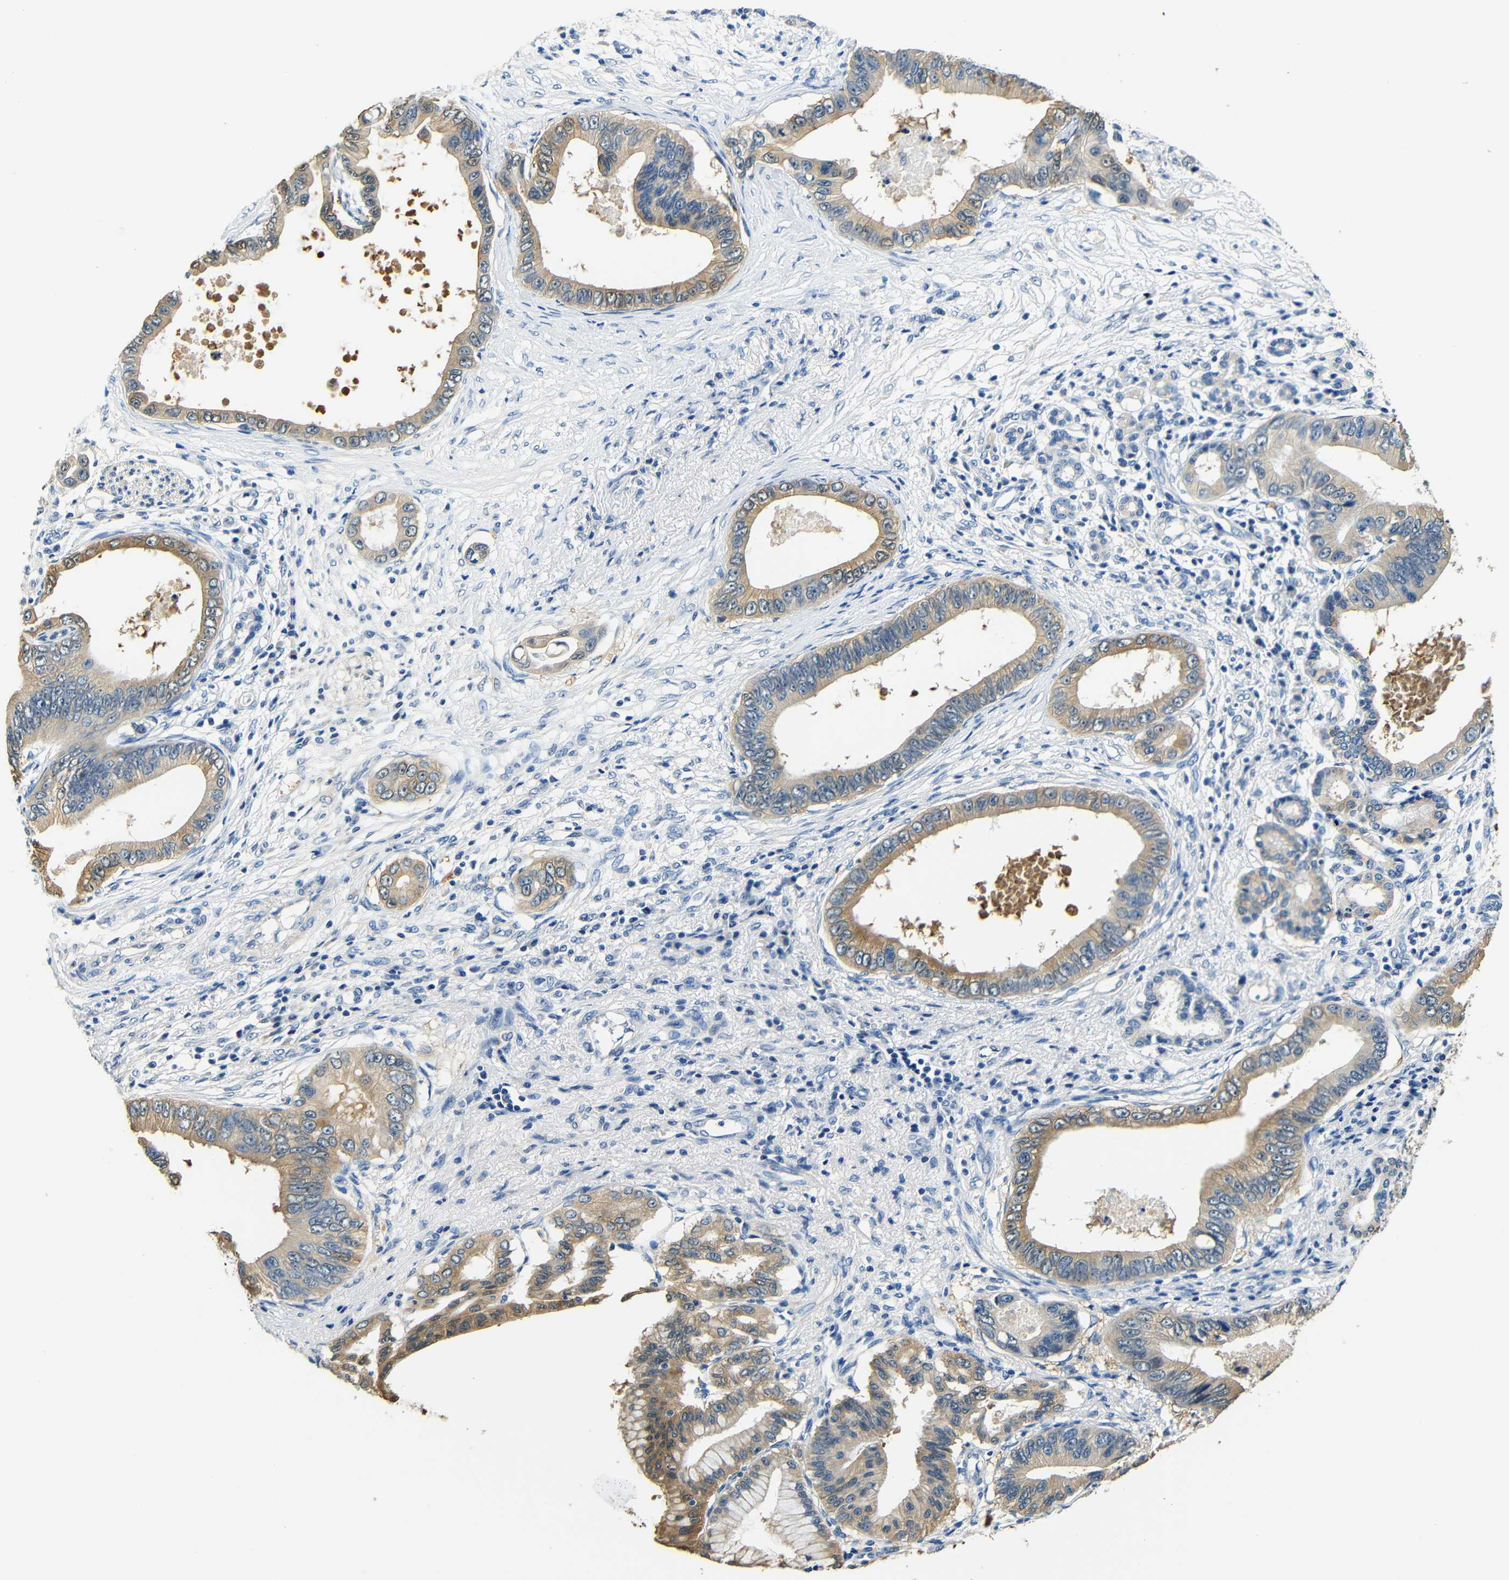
{"staining": {"intensity": "weak", "quantity": ">75%", "location": "cytoplasmic/membranous"}, "tissue": "pancreatic cancer", "cell_type": "Tumor cells", "image_type": "cancer", "snomed": [{"axis": "morphology", "description": "Adenocarcinoma, NOS"}, {"axis": "topography", "description": "Pancreas"}], "caption": "A high-resolution image shows IHC staining of pancreatic cancer (adenocarcinoma), which displays weak cytoplasmic/membranous expression in about >75% of tumor cells.", "gene": "FMO5", "patient": {"sex": "male", "age": 77}}